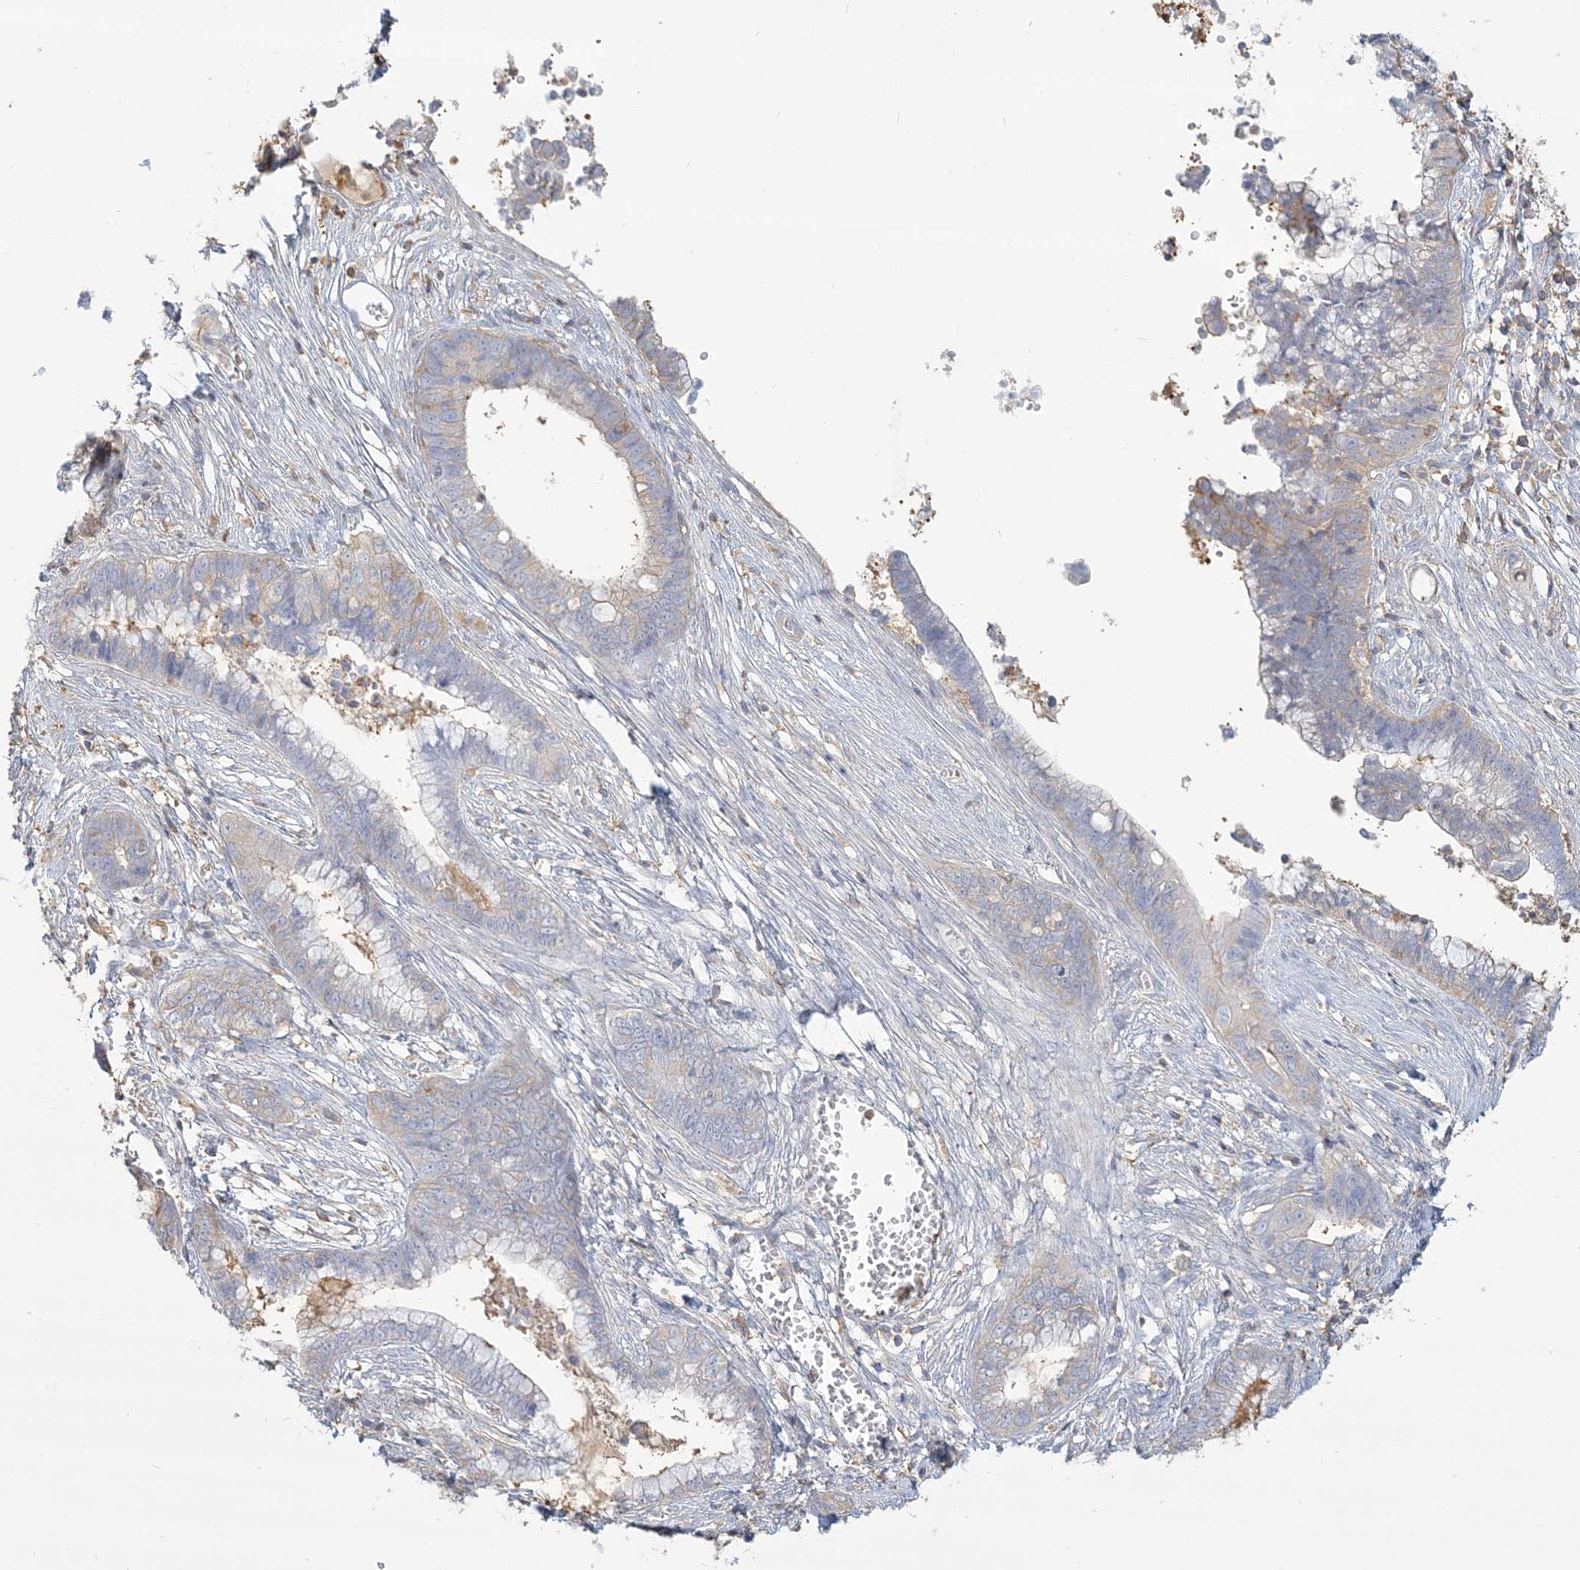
{"staining": {"intensity": "negative", "quantity": "none", "location": "none"}, "tissue": "cervical cancer", "cell_type": "Tumor cells", "image_type": "cancer", "snomed": [{"axis": "morphology", "description": "Adenocarcinoma, NOS"}, {"axis": "topography", "description": "Cervix"}], "caption": "Image shows no significant protein positivity in tumor cells of cervical adenocarcinoma. Nuclei are stained in blue.", "gene": "ANKS1A", "patient": {"sex": "female", "age": 44}}